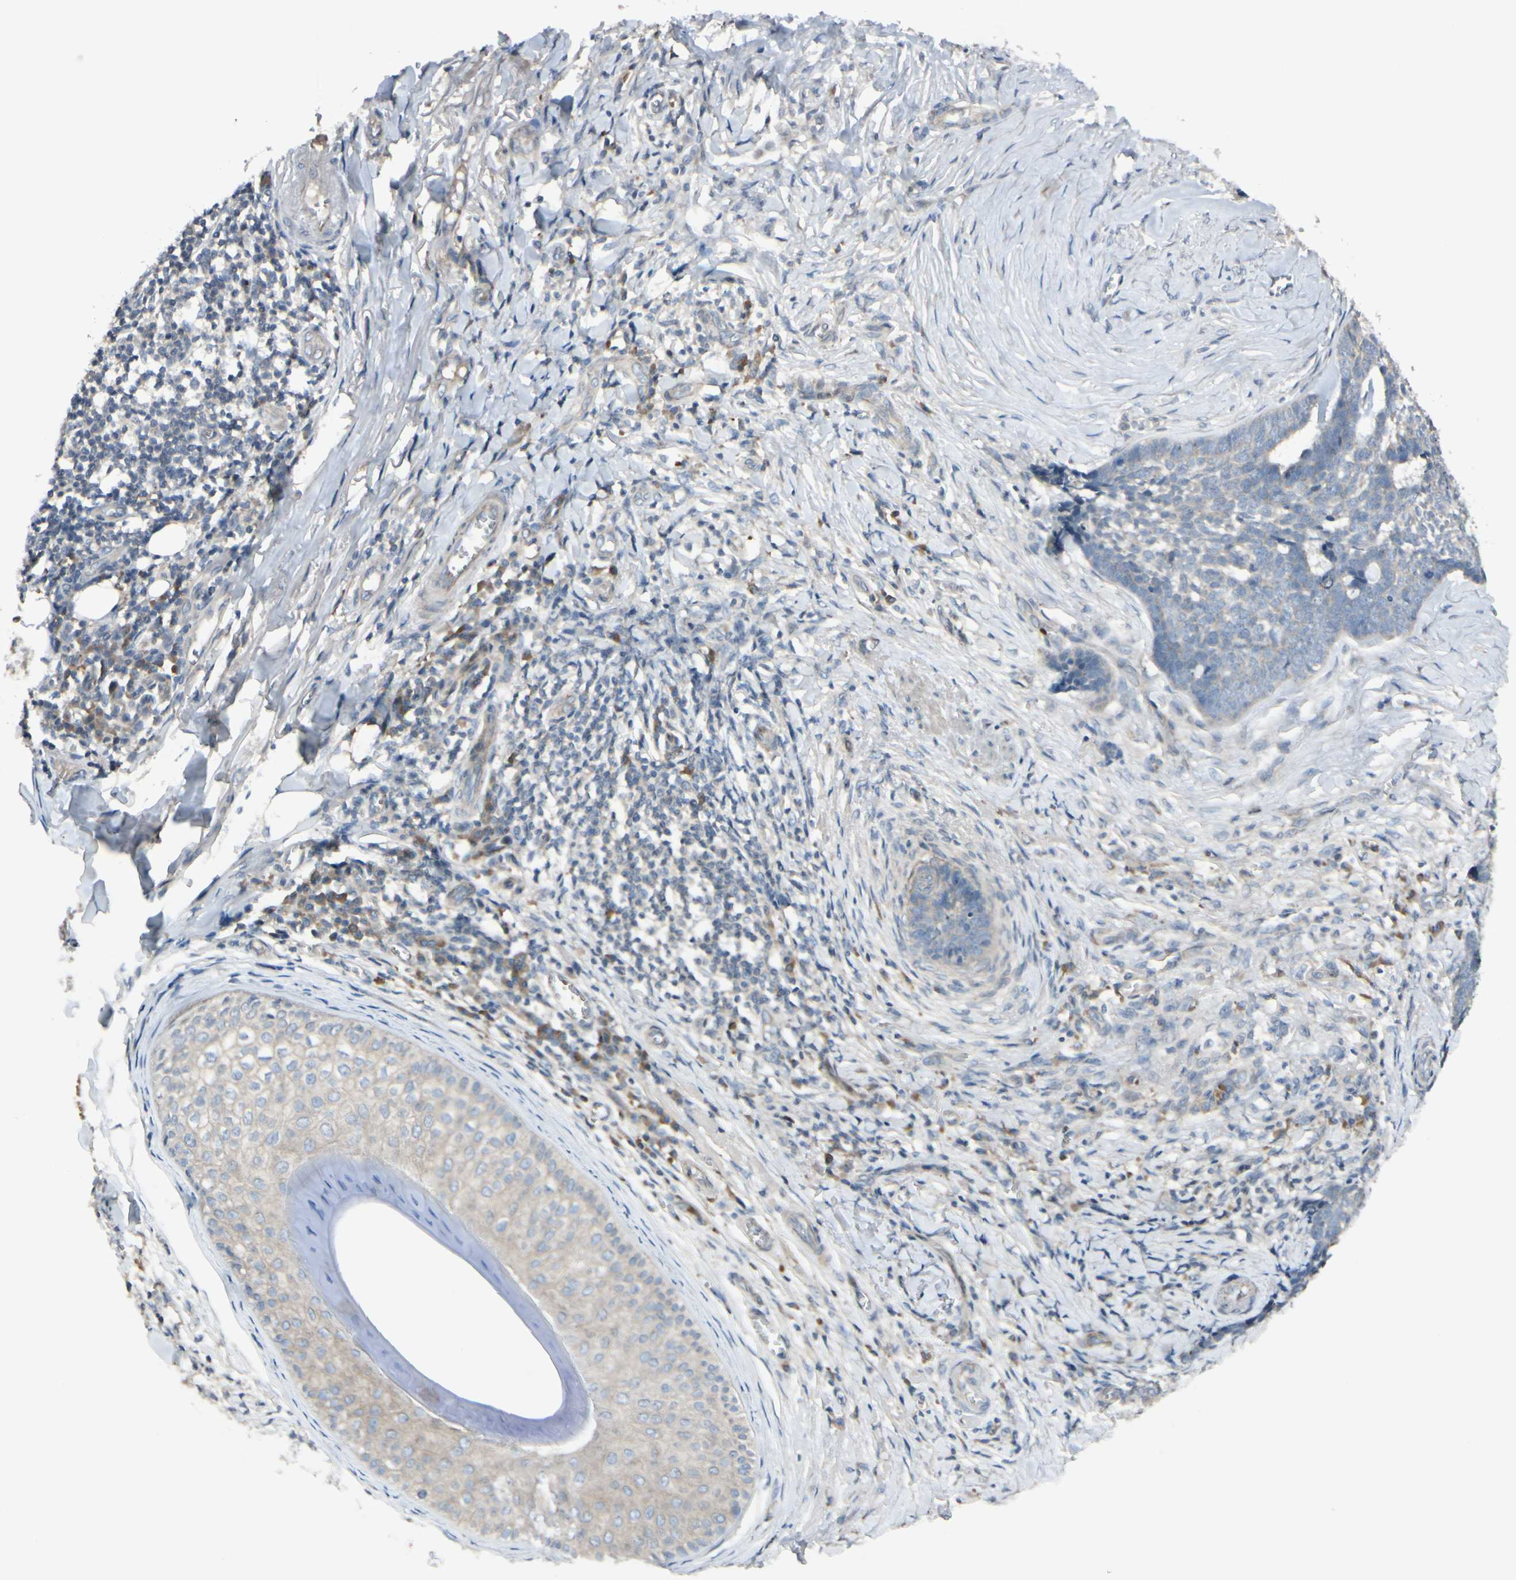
{"staining": {"intensity": "negative", "quantity": "none", "location": "none"}, "tissue": "skin cancer", "cell_type": "Tumor cells", "image_type": "cancer", "snomed": [{"axis": "morphology", "description": "Basal cell carcinoma"}, {"axis": "topography", "description": "Skin"}], "caption": "IHC of human skin cancer shows no positivity in tumor cells.", "gene": "PPP3CB", "patient": {"sex": "male", "age": 84}}